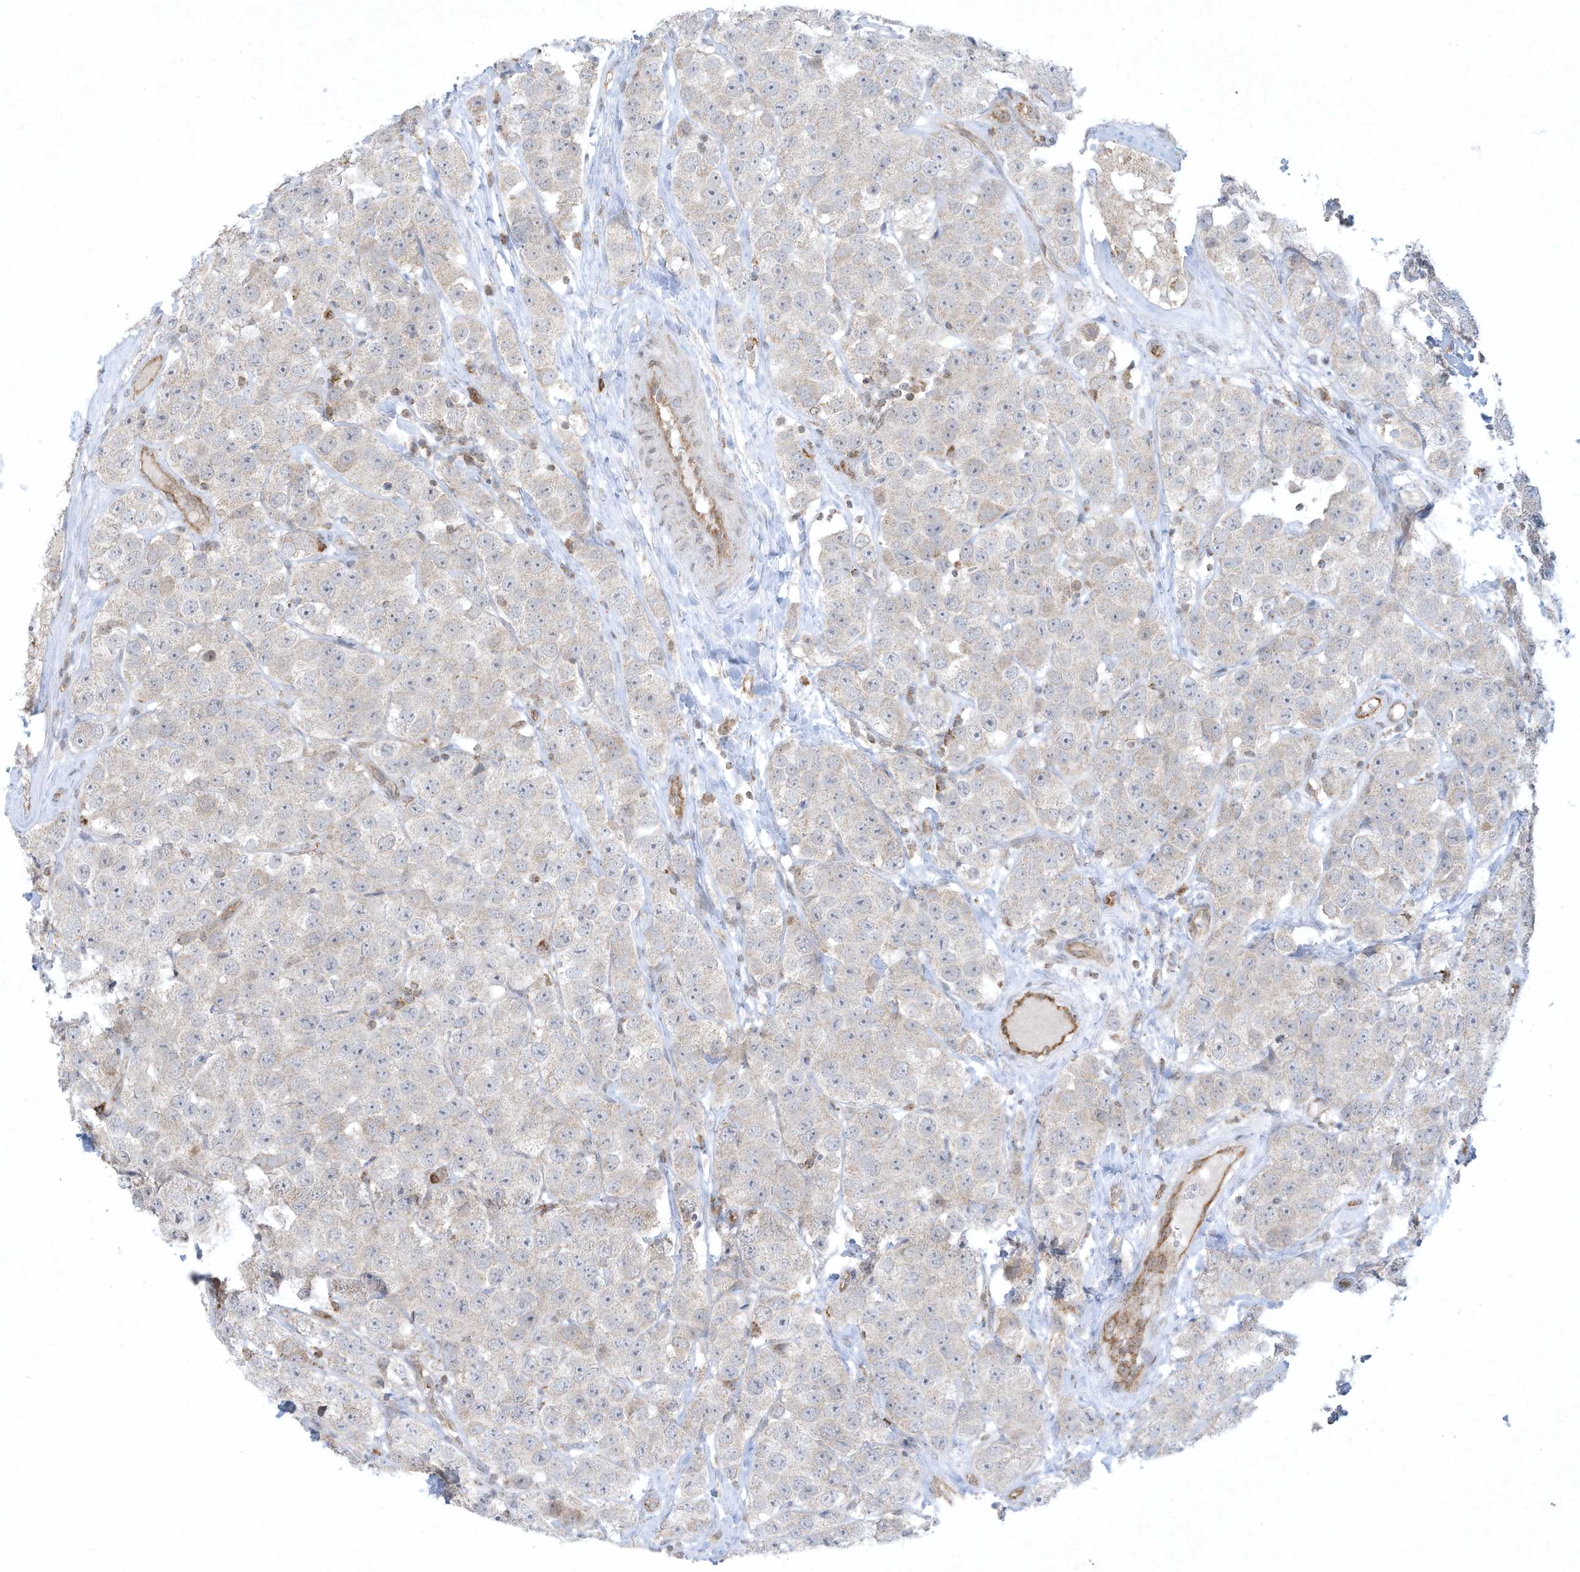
{"staining": {"intensity": "negative", "quantity": "none", "location": "none"}, "tissue": "testis cancer", "cell_type": "Tumor cells", "image_type": "cancer", "snomed": [{"axis": "morphology", "description": "Seminoma, NOS"}, {"axis": "topography", "description": "Testis"}], "caption": "Tumor cells are negative for protein expression in human seminoma (testis). The staining was performed using DAB to visualize the protein expression in brown, while the nuclei were stained in blue with hematoxylin (Magnification: 20x).", "gene": "CHRNA4", "patient": {"sex": "male", "age": 28}}